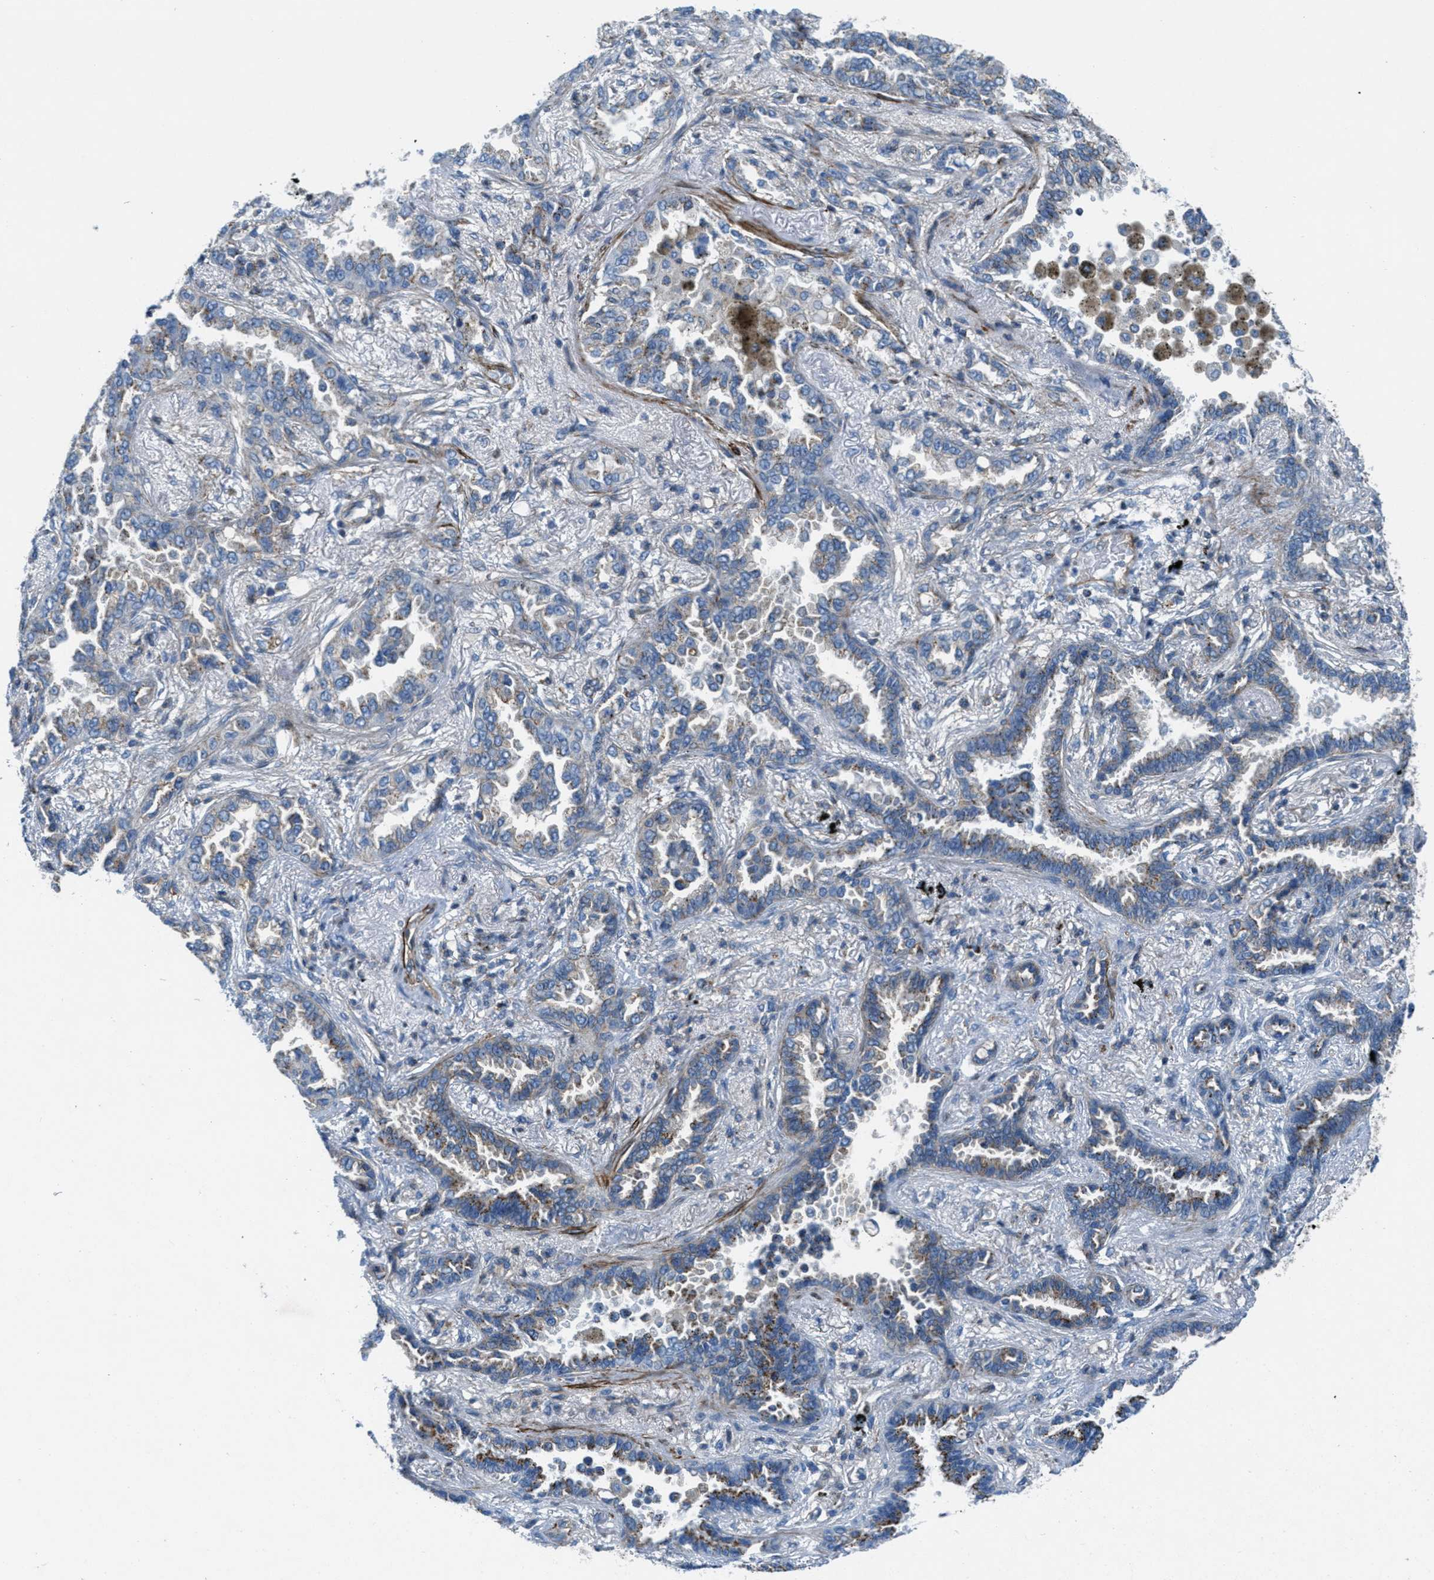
{"staining": {"intensity": "strong", "quantity": "25%-75%", "location": "cytoplasmic/membranous"}, "tissue": "lung cancer", "cell_type": "Tumor cells", "image_type": "cancer", "snomed": [{"axis": "morphology", "description": "Normal tissue, NOS"}, {"axis": "morphology", "description": "Adenocarcinoma, NOS"}, {"axis": "topography", "description": "Lung"}], "caption": "Human lung cancer (adenocarcinoma) stained with a brown dye exhibits strong cytoplasmic/membranous positive positivity in about 25%-75% of tumor cells.", "gene": "MFSD13A", "patient": {"sex": "male", "age": 59}}